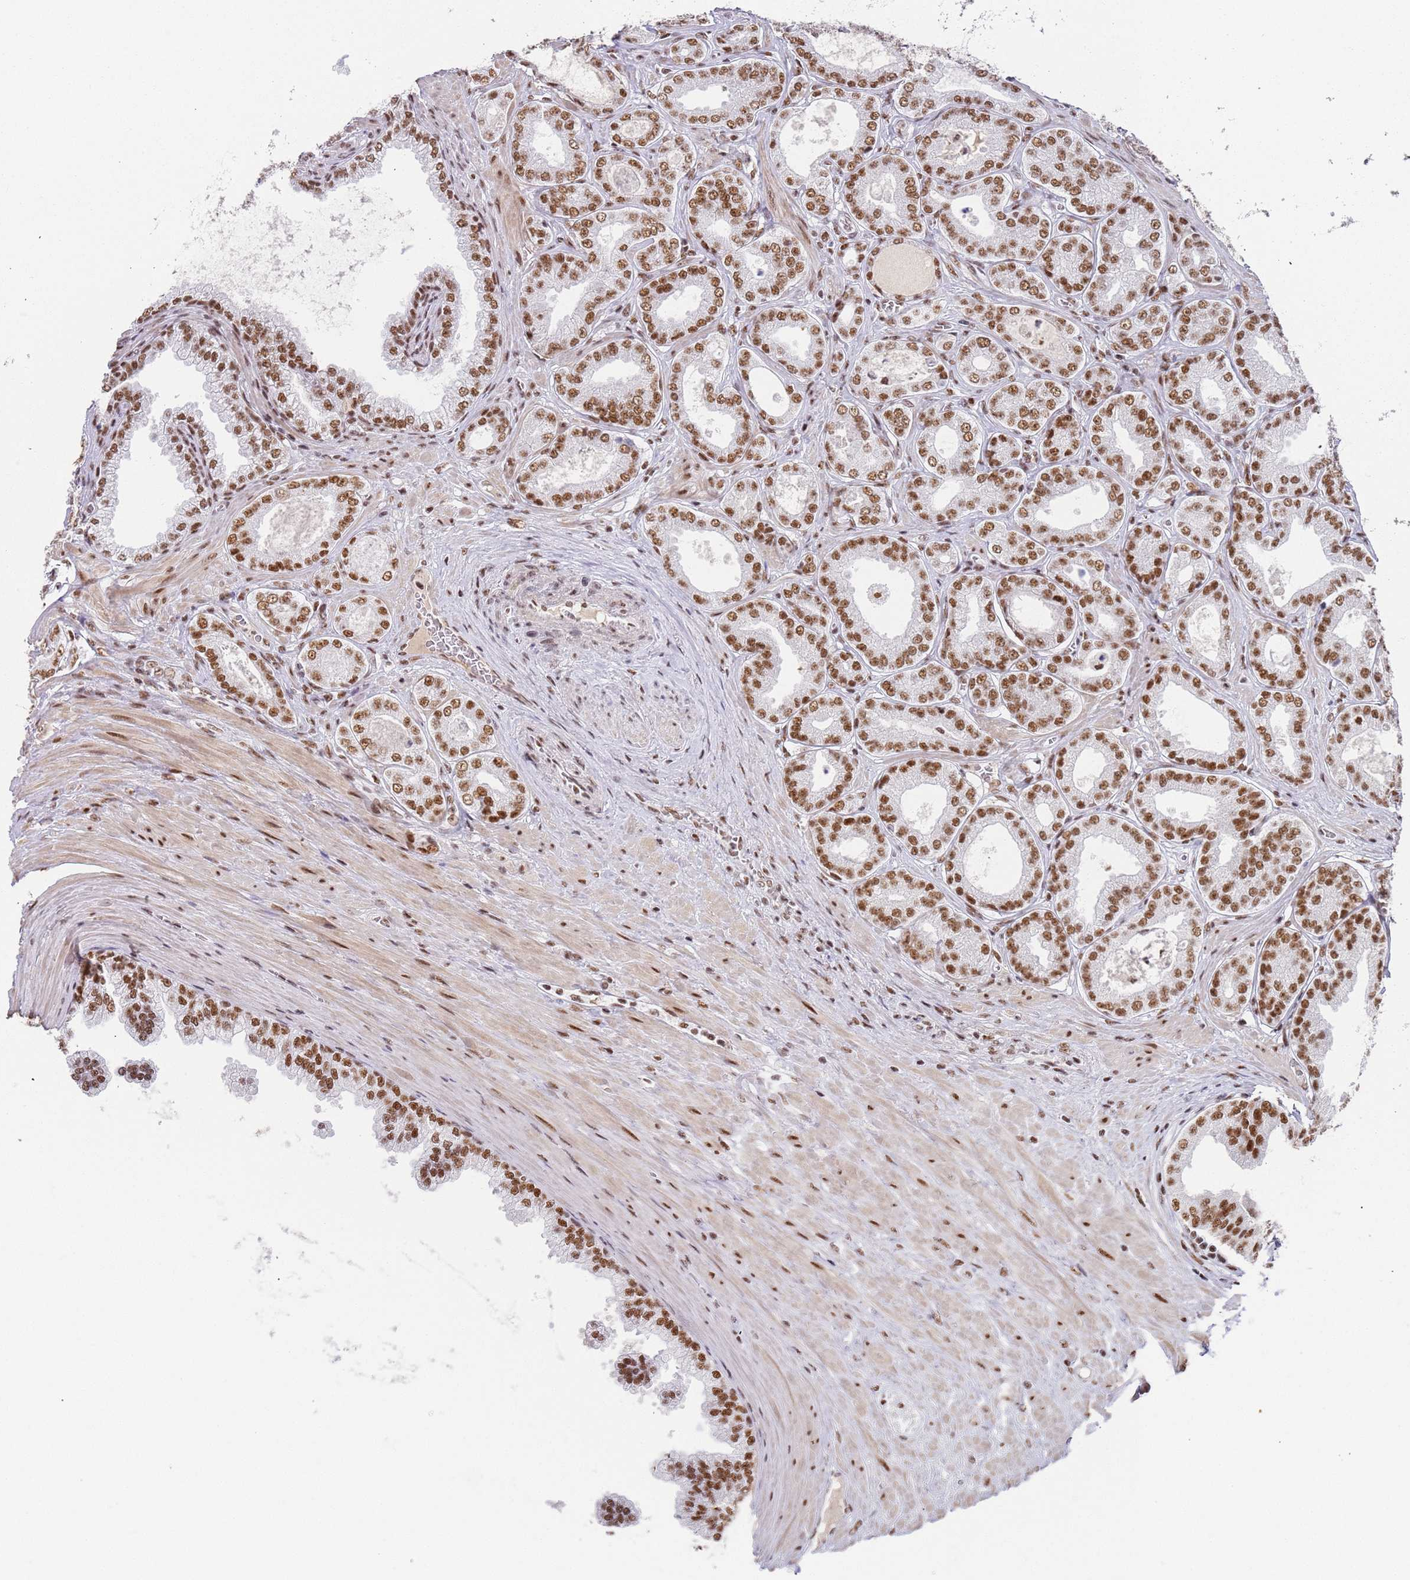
{"staining": {"intensity": "moderate", "quantity": ">75%", "location": "nuclear"}, "tissue": "prostate cancer", "cell_type": "Tumor cells", "image_type": "cancer", "snomed": [{"axis": "morphology", "description": "Adenocarcinoma, Low grade"}, {"axis": "topography", "description": "Prostate"}], "caption": "Prostate cancer (adenocarcinoma (low-grade)) stained for a protein (brown) exhibits moderate nuclear positive expression in about >75% of tumor cells.", "gene": "AKAP8L", "patient": {"sex": "male", "age": 63}}